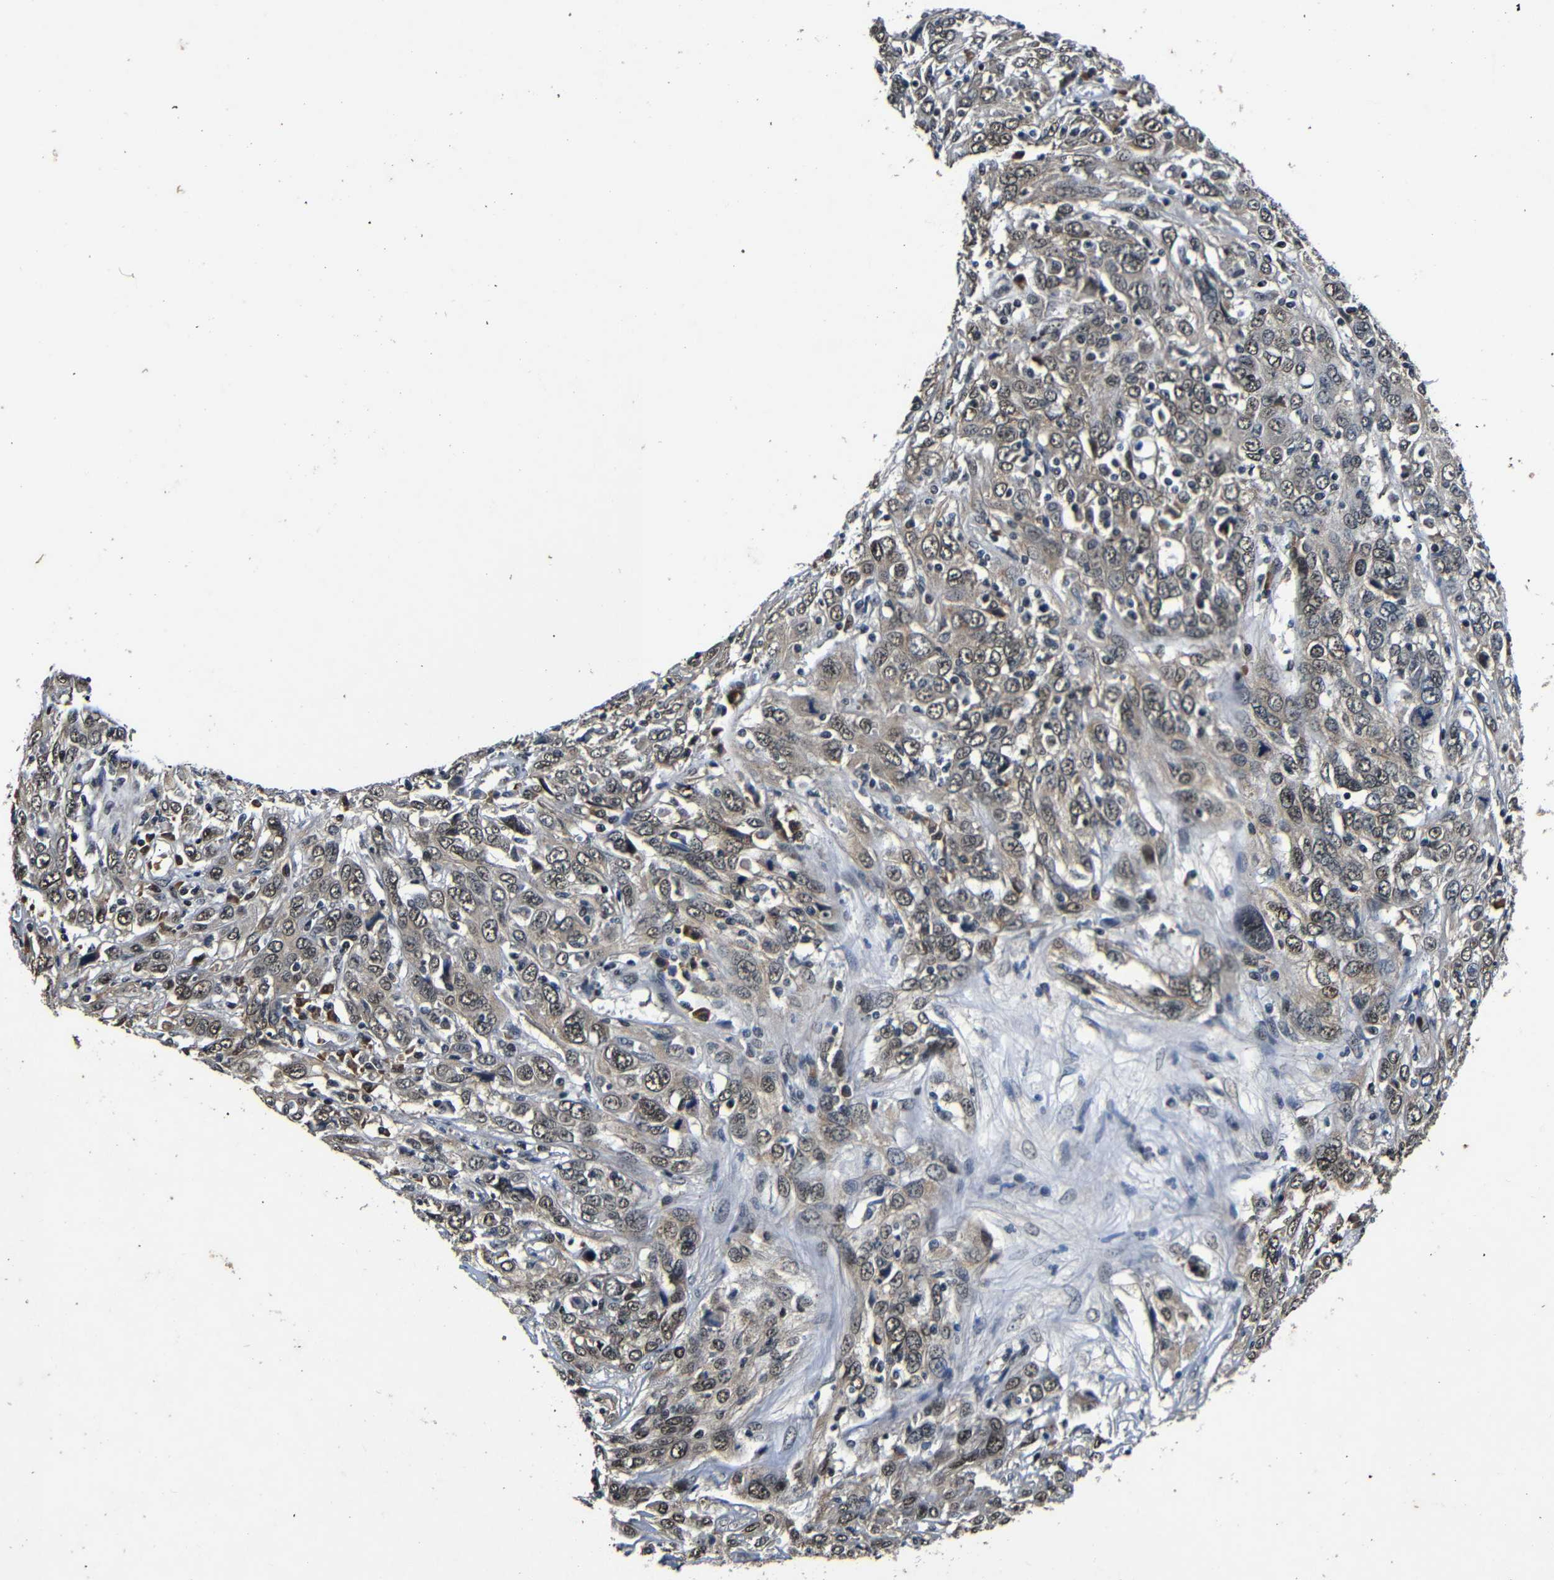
{"staining": {"intensity": "weak", "quantity": ">75%", "location": "cytoplasmic/membranous,nuclear"}, "tissue": "cervical cancer", "cell_type": "Tumor cells", "image_type": "cancer", "snomed": [{"axis": "morphology", "description": "Squamous cell carcinoma, NOS"}, {"axis": "topography", "description": "Cervix"}], "caption": "Immunohistochemical staining of squamous cell carcinoma (cervical) demonstrates low levels of weak cytoplasmic/membranous and nuclear protein expression in about >75% of tumor cells. The protein is shown in brown color, while the nuclei are stained blue.", "gene": "FOXD4", "patient": {"sex": "female", "age": 46}}